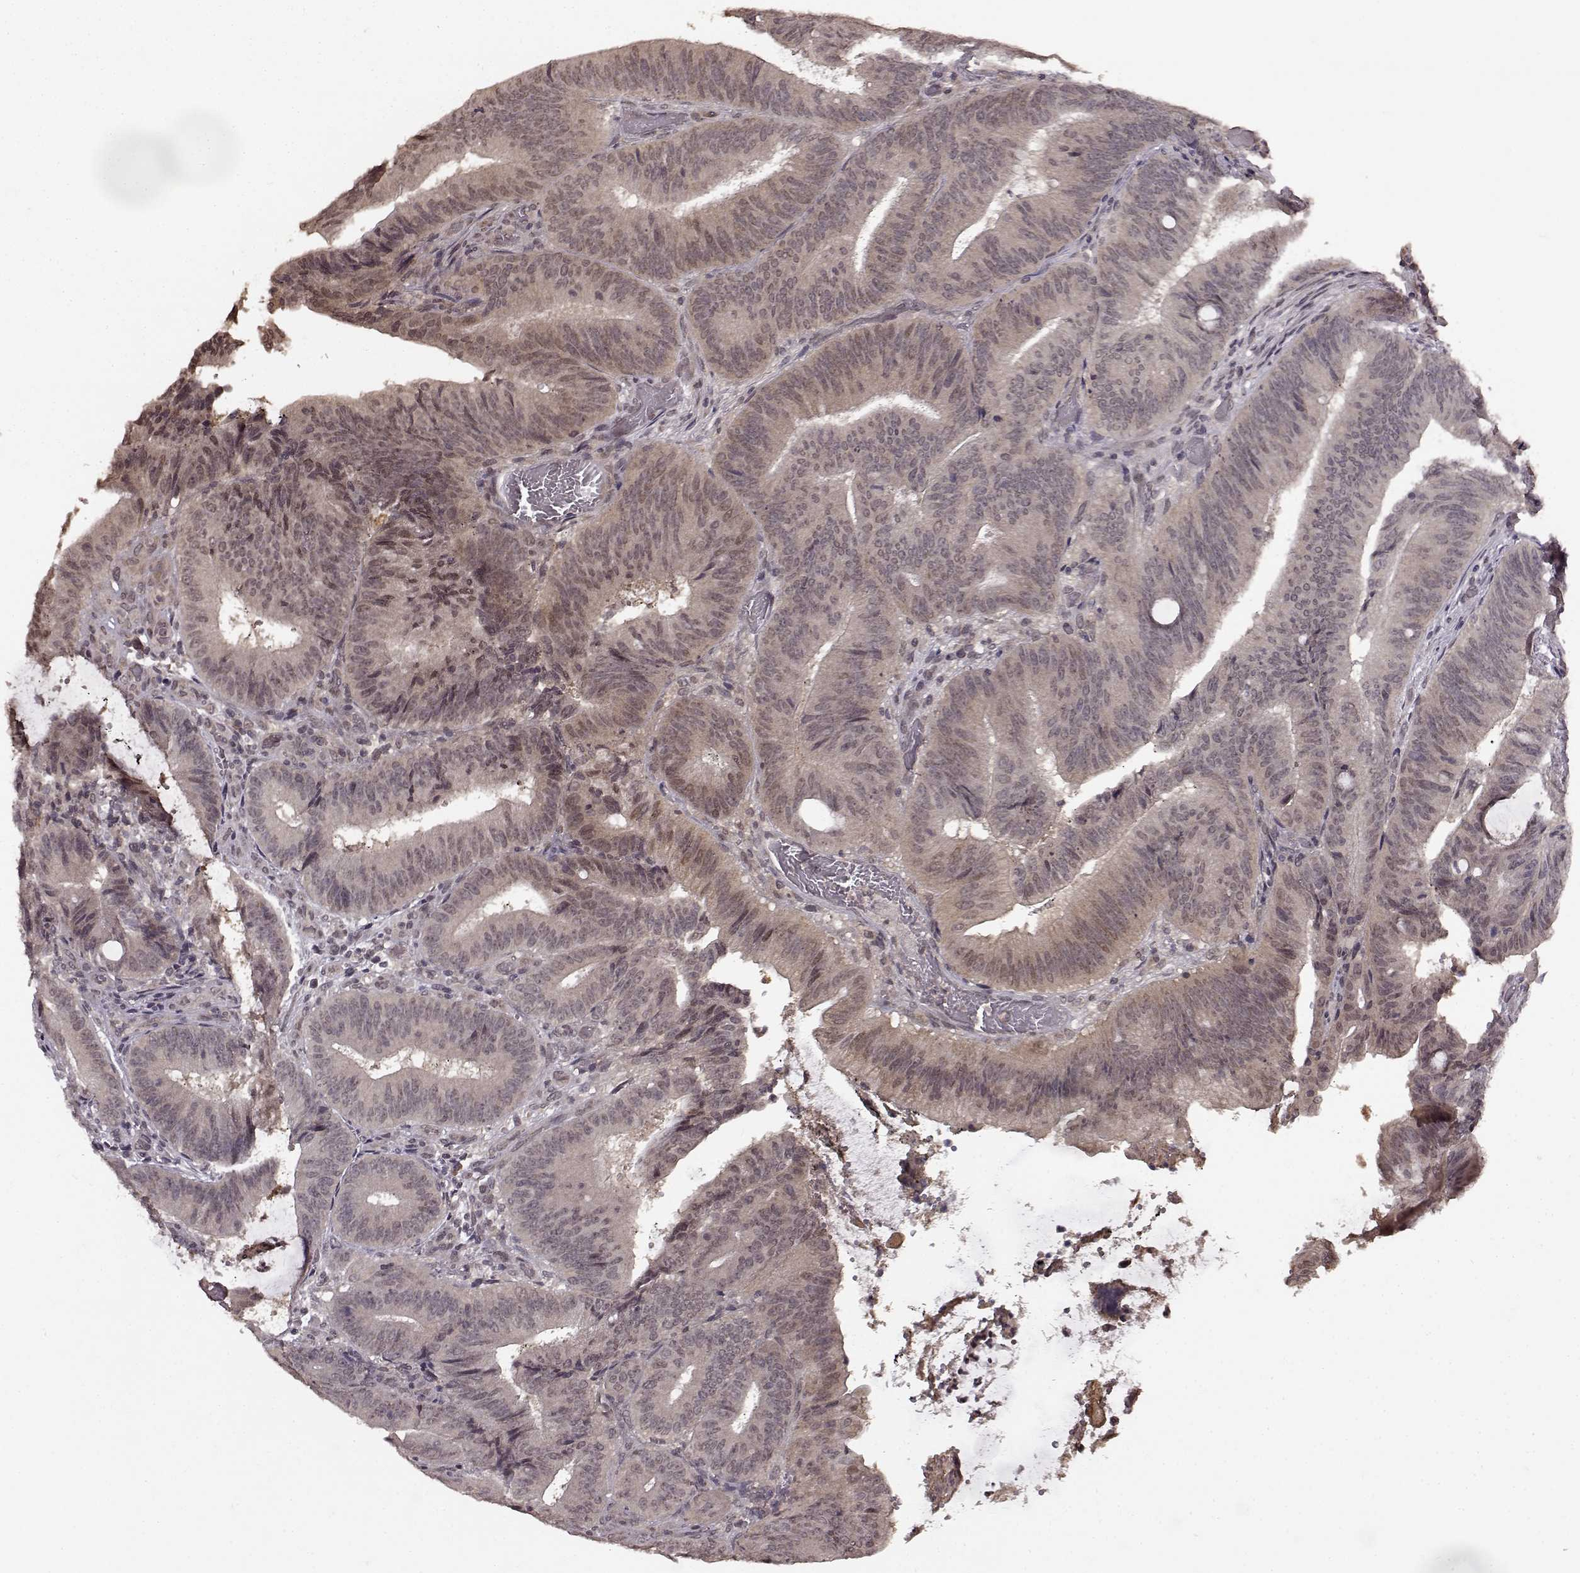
{"staining": {"intensity": "weak", "quantity": "<25%", "location": "cytoplasmic/membranous"}, "tissue": "colorectal cancer", "cell_type": "Tumor cells", "image_type": "cancer", "snomed": [{"axis": "morphology", "description": "Adenocarcinoma, NOS"}, {"axis": "topography", "description": "Colon"}], "caption": "The immunohistochemistry (IHC) image has no significant positivity in tumor cells of colorectal cancer (adenocarcinoma) tissue.", "gene": "NTRK2", "patient": {"sex": "female", "age": 43}}